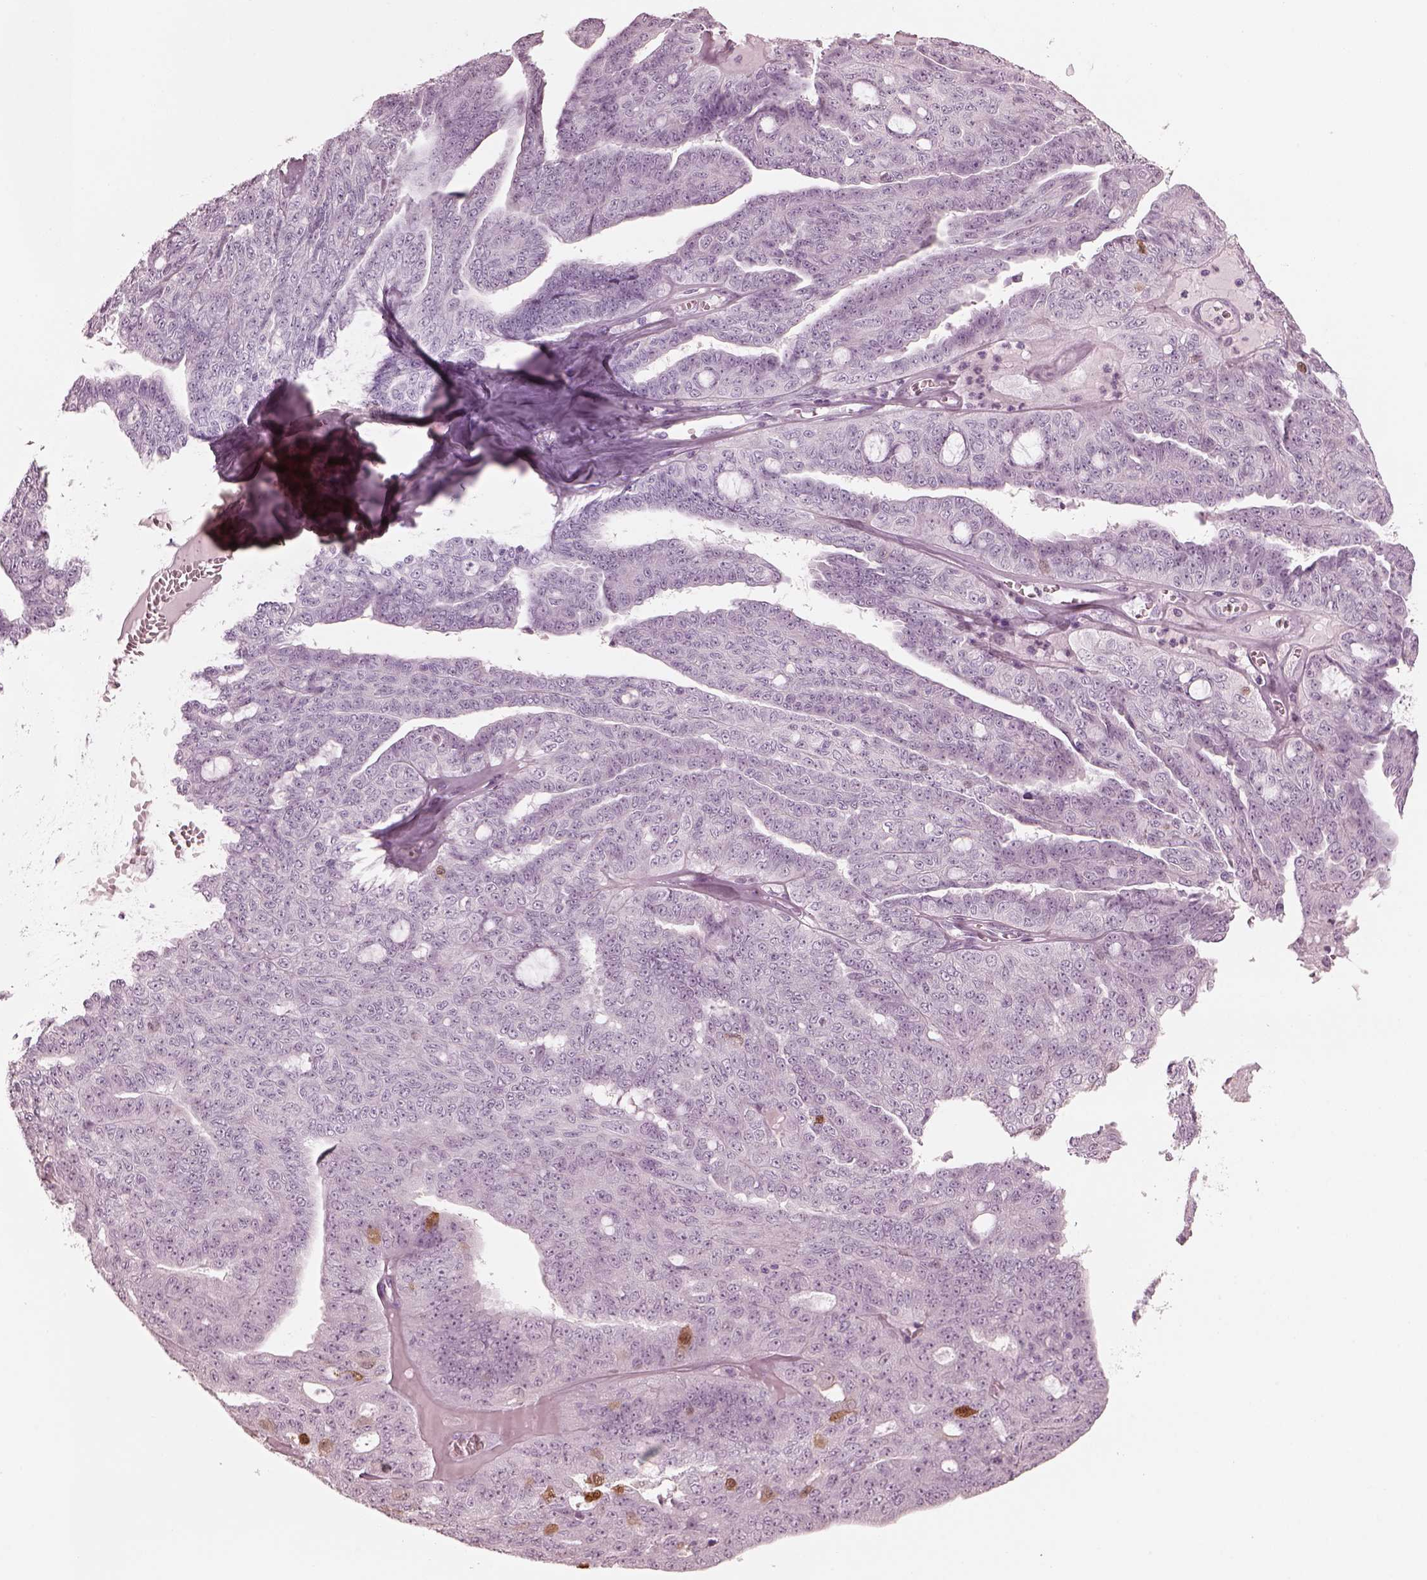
{"staining": {"intensity": "negative", "quantity": "none", "location": "none"}, "tissue": "ovarian cancer", "cell_type": "Tumor cells", "image_type": "cancer", "snomed": [{"axis": "morphology", "description": "Cystadenocarcinoma, serous, NOS"}, {"axis": "topography", "description": "Ovary"}], "caption": "Tumor cells show no significant protein staining in ovarian serous cystadenocarcinoma.", "gene": "C2orf81", "patient": {"sex": "female", "age": 71}}